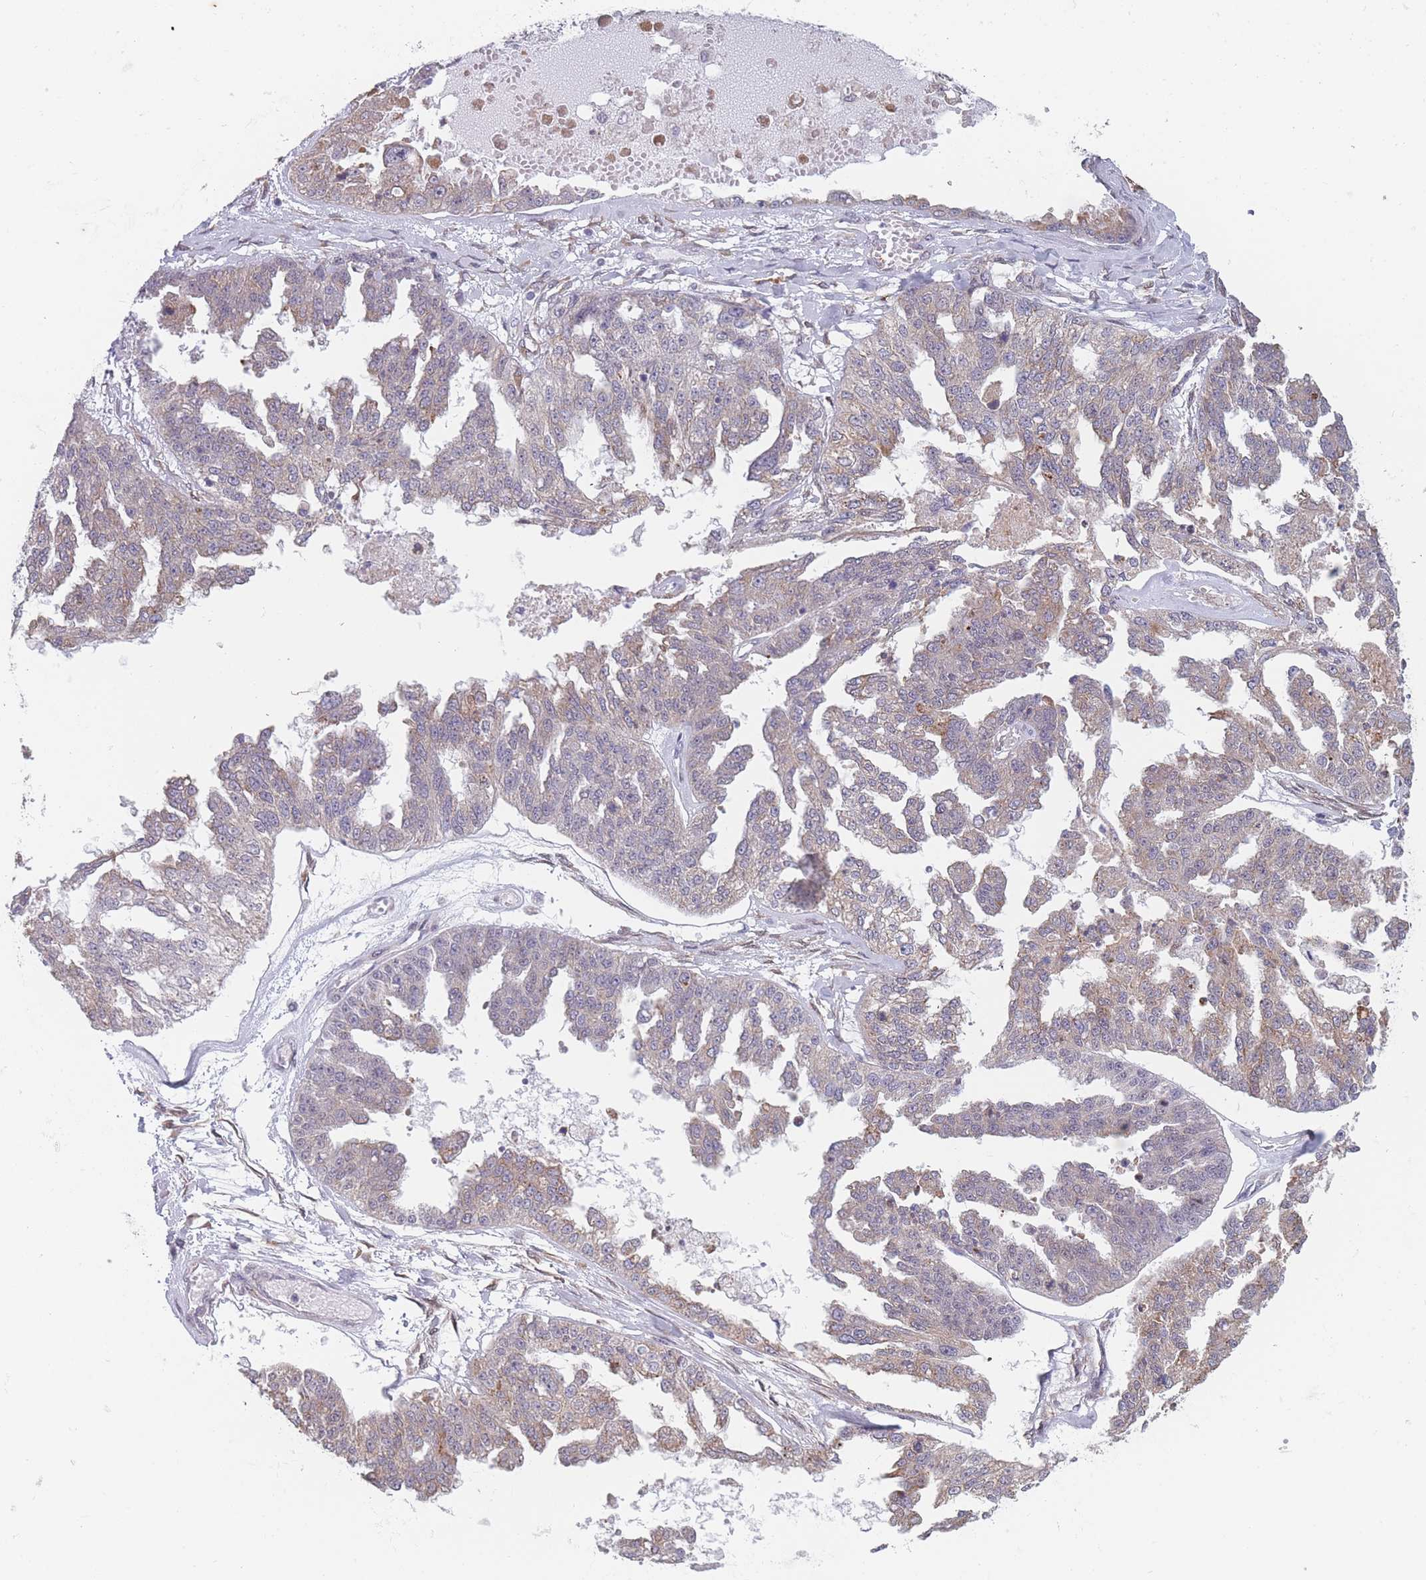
{"staining": {"intensity": "weak", "quantity": "25%-75%", "location": "cytoplasmic/membranous"}, "tissue": "ovarian cancer", "cell_type": "Tumor cells", "image_type": "cancer", "snomed": [{"axis": "morphology", "description": "Cystadenocarcinoma, serous, NOS"}, {"axis": "topography", "description": "Ovary"}], "caption": "Ovarian serous cystadenocarcinoma stained with a brown dye demonstrates weak cytoplasmic/membranous positive expression in approximately 25%-75% of tumor cells.", "gene": "TMED10", "patient": {"sex": "female", "age": 58}}